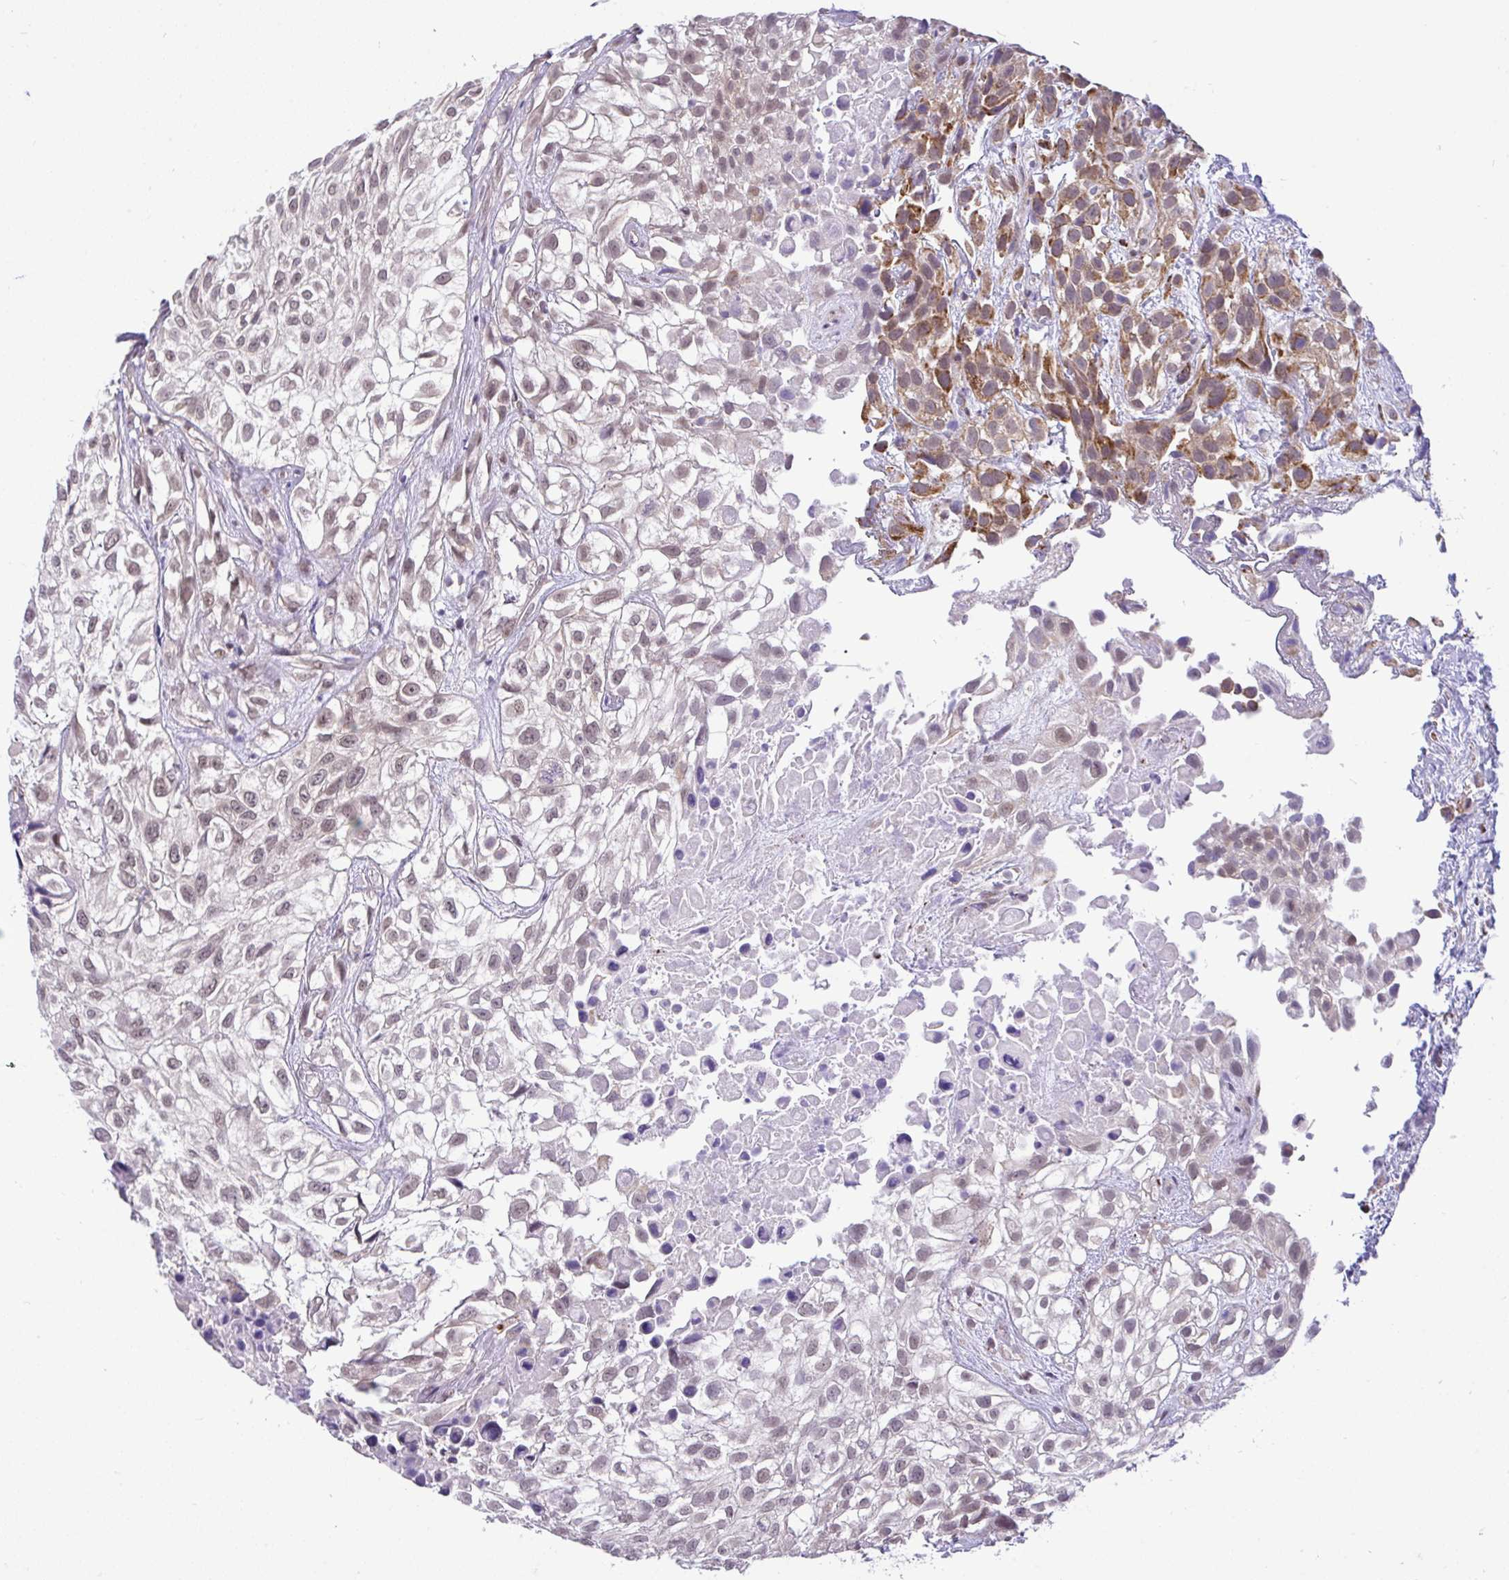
{"staining": {"intensity": "moderate", "quantity": "25%-75%", "location": "cytoplasmic/membranous"}, "tissue": "urothelial cancer", "cell_type": "Tumor cells", "image_type": "cancer", "snomed": [{"axis": "morphology", "description": "Urothelial carcinoma, High grade"}, {"axis": "topography", "description": "Urinary bladder"}], "caption": "Immunohistochemical staining of high-grade urothelial carcinoma shows medium levels of moderate cytoplasmic/membranous protein positivity in approximately 25%-75% of tumor cells. The staining was performed using DAB to visualize the protein expression in brown, while the nuclei were stained in blue with hematoxylin (Magnification: 20x).", "gene": "PYCR2", "patient": {"sex": "male", "age": 56}}